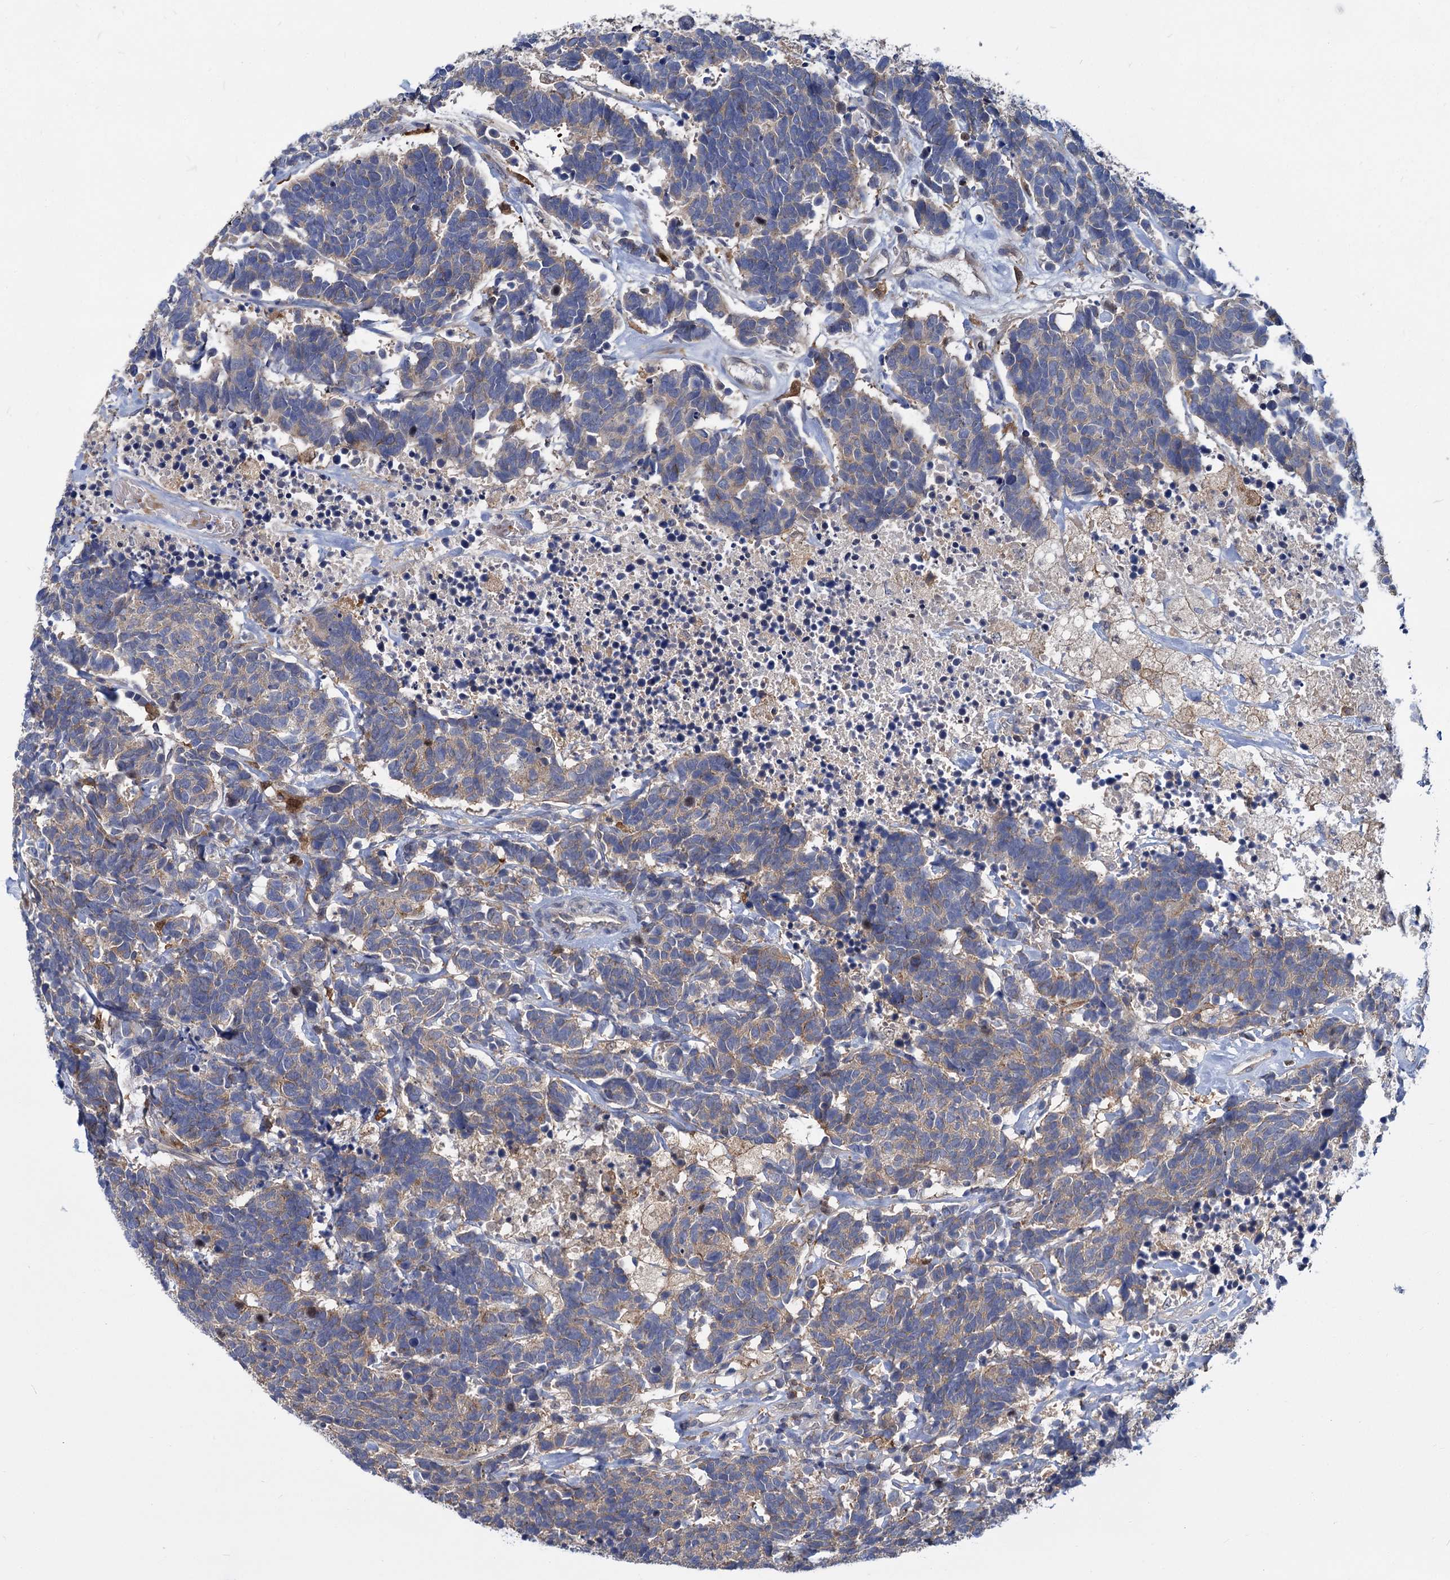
{"staining": {"intensity": "weak", "quantity": ">75%", "location": "cytoplasmic/membranous"}, "tissue": "carcinoid", "cell_type": "Tumor cells", "image_type": "cancer", "snomed": [{"axis": "morphology", "description": "Carcinoma, NOS"}, {"axis": "morphology", "description": "Carcinoid, malignant, NOS"}, {"axis": "topography", "description": "Urinary bladder"}], "caption": "Protein analysis of carcinoid (malignant) tissue demonstrates weak cytoplasmic/membranous expression in approximately >75% of tumor cells.", "gene": "GCLC", "patient": {"sex": "male", "age": 57}}